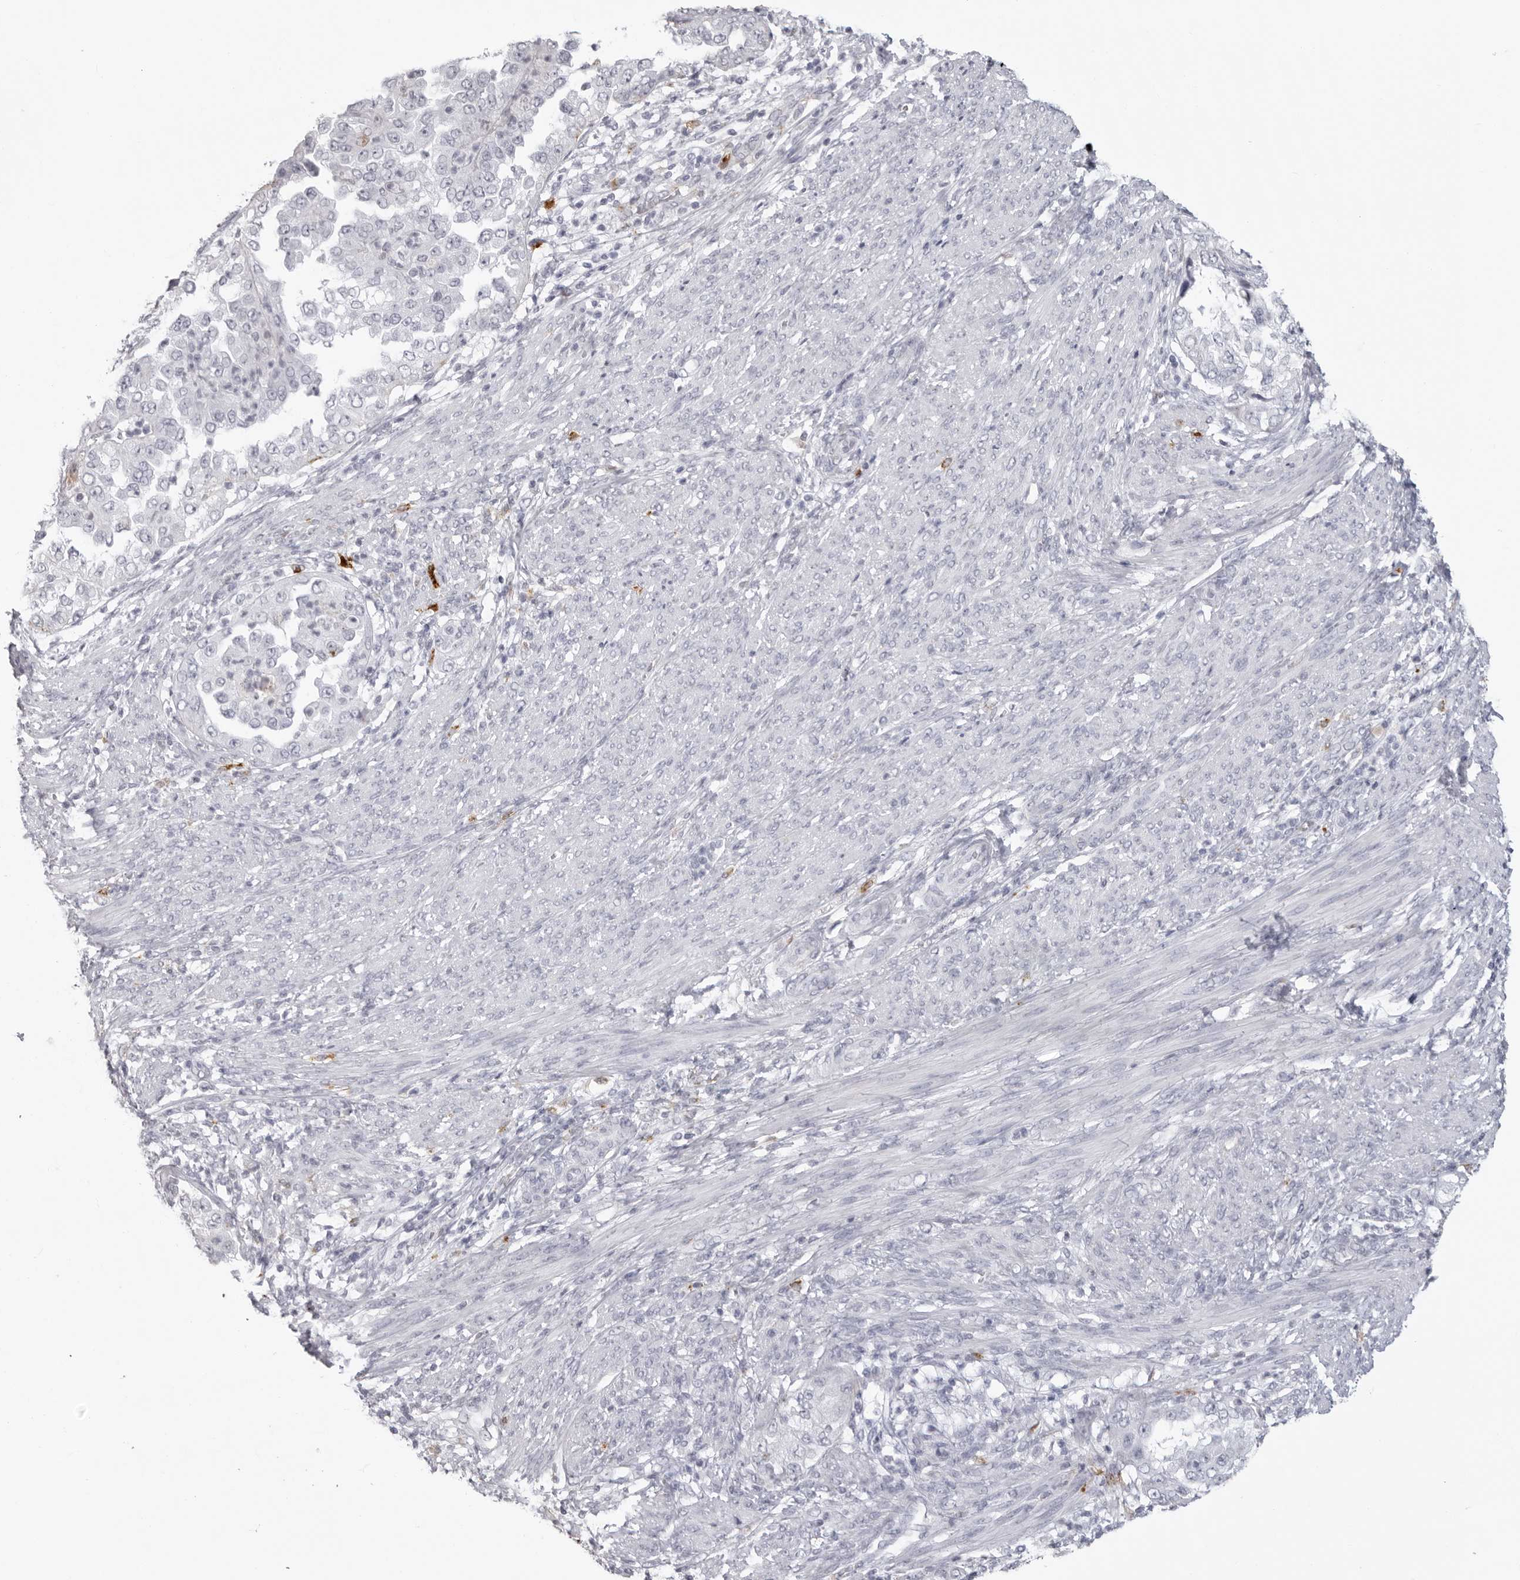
{"staining": {"intensity": "negative", "quantity": "none", "location": "none"}, "tissue": "endometrial cancer", "cell_type": "Tumor cells", "image_type": "cancer", "snomed": [{"axis": "morphology", "description": "Adenocarcinoma, NOS"}, {"axis": "topography", "description": "Endometrium"}], "caption": "IHC image of neoplastic tissue: human endometrial cancer stained with DAB (3,3'-diaminobenzidine) demonstrates no significant protein staining in tumor cells.", "gene": "IL25", "patient": {"sex": "female", "age": 85}}